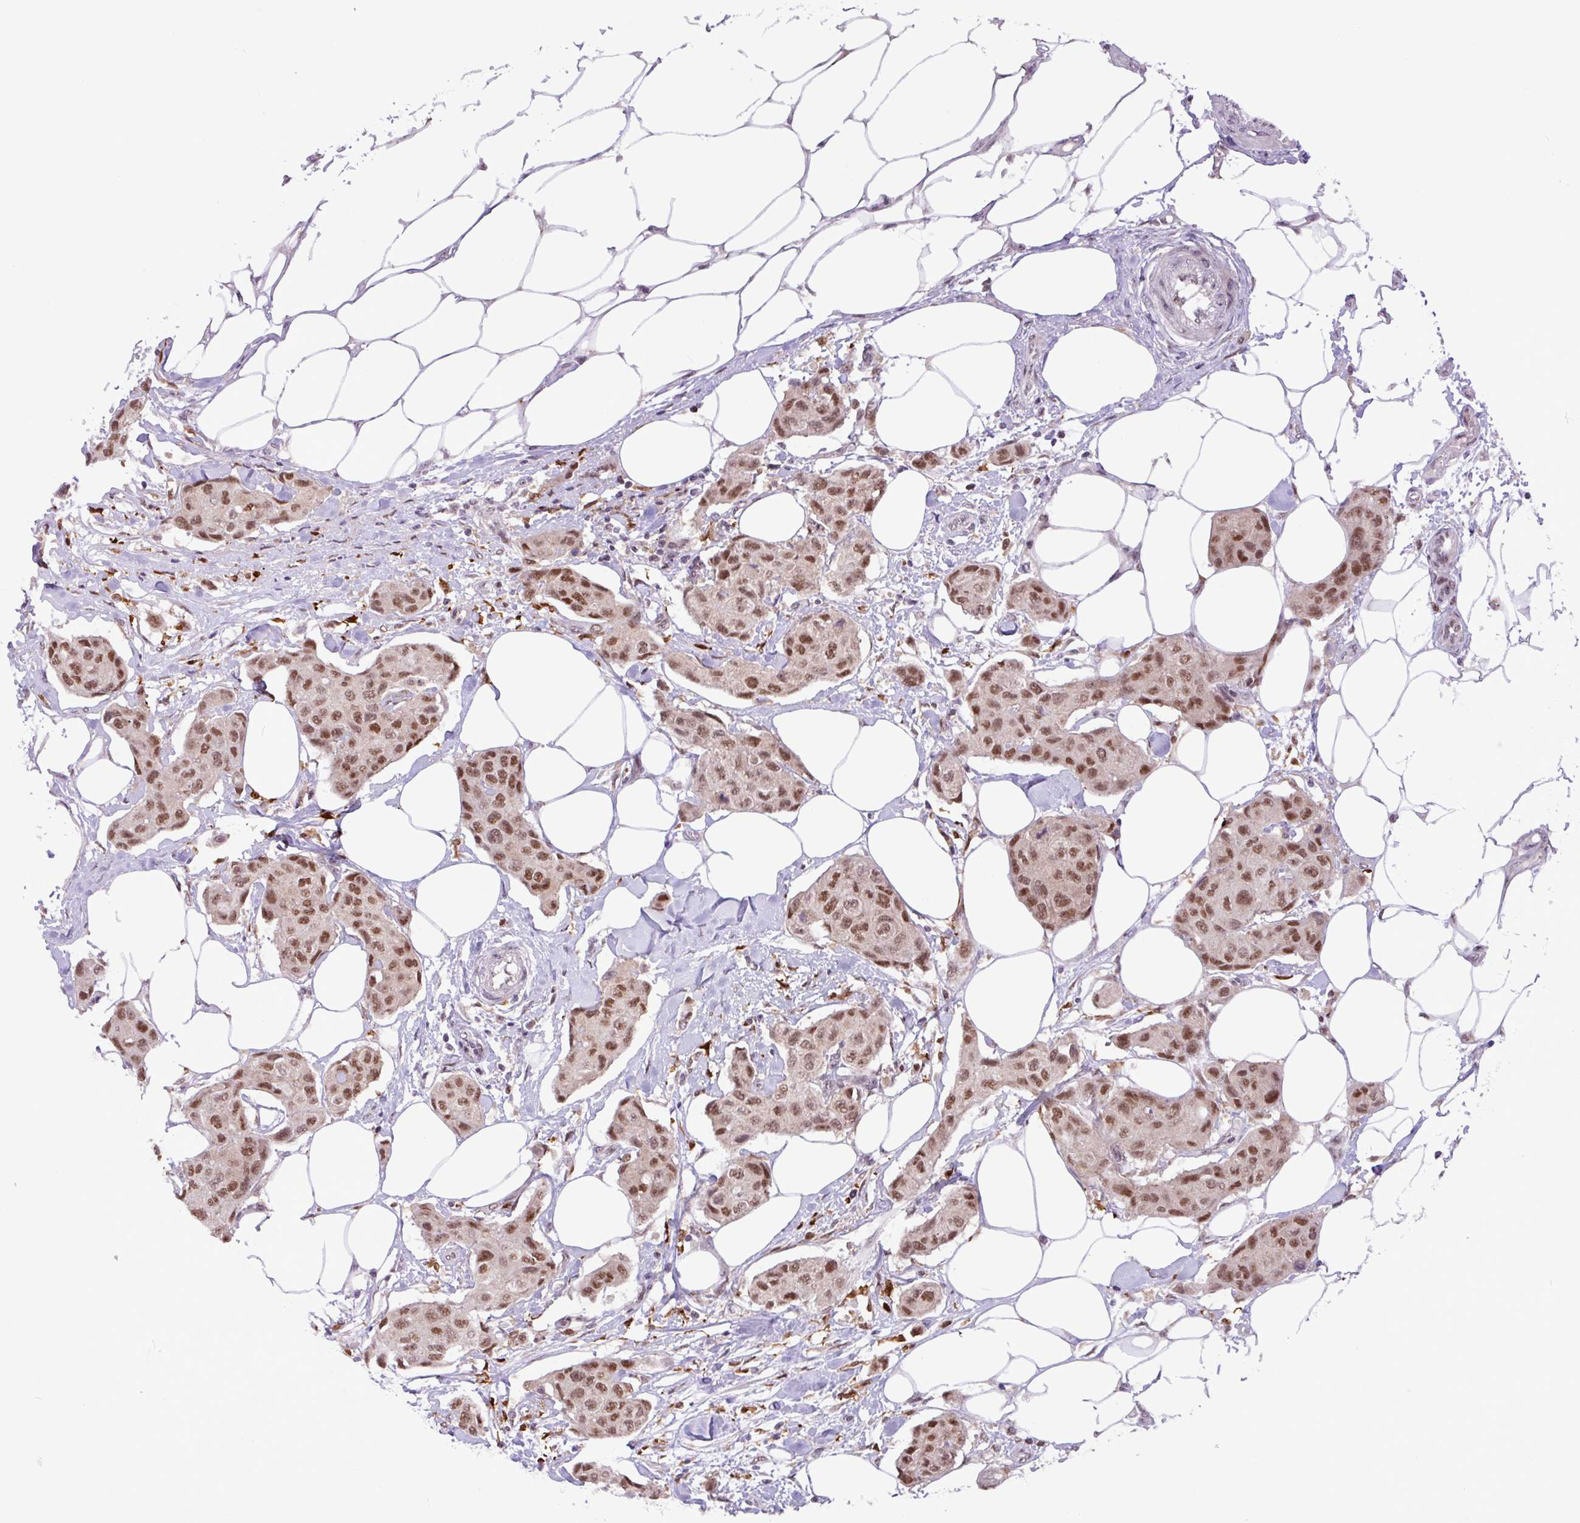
{"staining": {"intensity": "moderate", "quantity": ">75%", "location": "nuclear"}, "tissue": "breast cancer", "cell_type": "Tumor cells", "image_type": "cancer", "snomed": [{"axis": "morphology", "description": "Duct carcinoma"}, {"axis": "topography", "description": "Breast"}, {"axis": "topography", "description": "Lymph node"}], "caption": "Breast cancer stained for a protein exhibits moderate nuclear positivity in tumor cells.", "gene": "BRD3", "patient": {"sex": "female", "age": 80}}